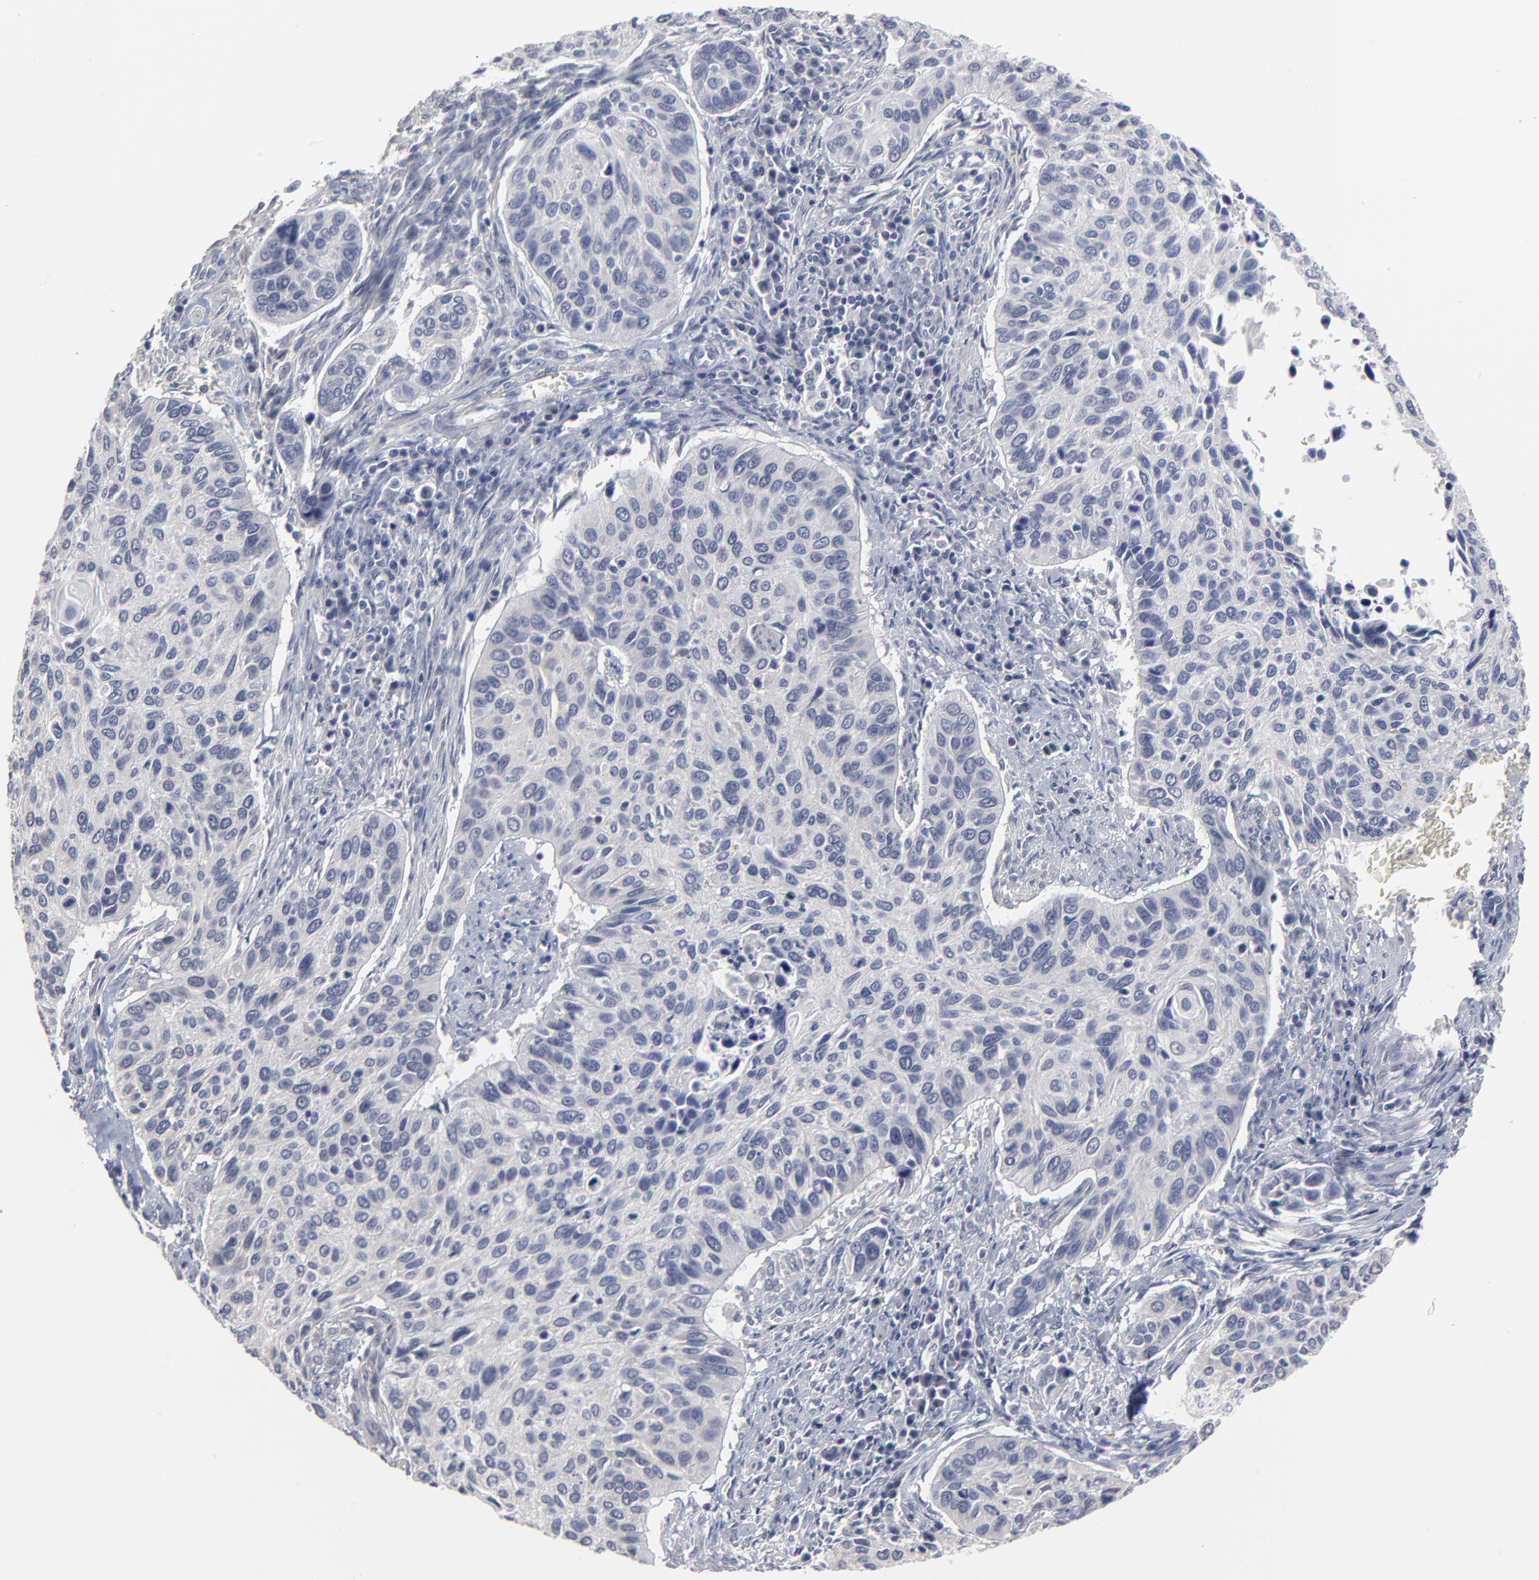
{"staining": {"intensity": "negative", "quantity": "none", "location": "none"}, "tissue": "cervical cancer", "cell_type": "Tumor cells", "image_type": "cancer", "snomed": [{"axis": "morphology", "description": "Squamous cell carcinoma, NOS"}, {"axis": "topography", "description": "Cervix"}], "caption": "This is an immunohistochemistry (IHC) histopathology image of squamous cell carcinoma (cervical). There is no staining in tumor cells.", "gene": "MAGEA10", "patient": {"sex": "female", "age": 57}}